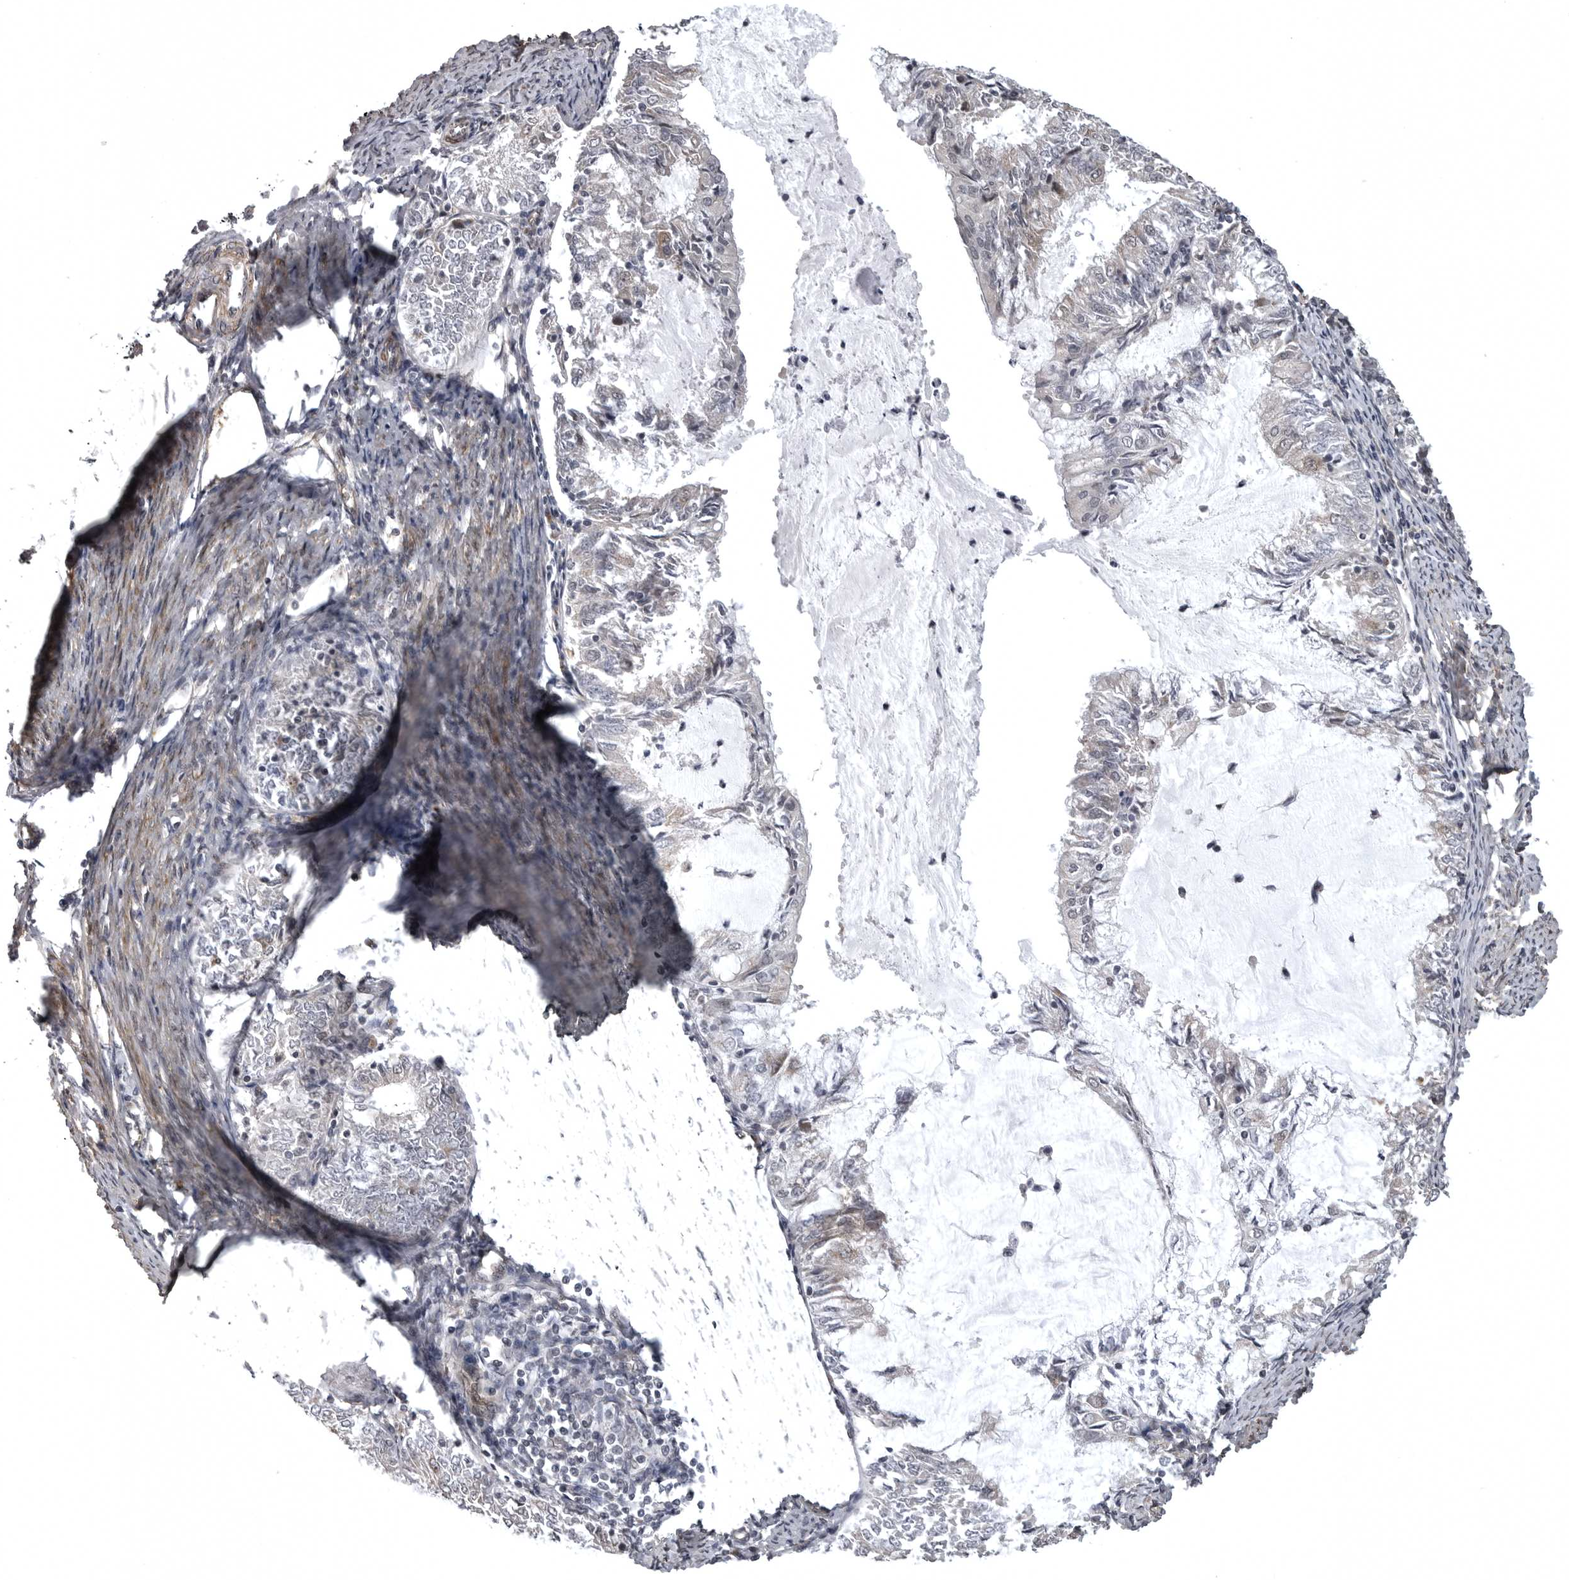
{"staining": {"intensity": "negative", "quantity": "none", "location": "none"}, "tissue": "endometrial cancer", "cell_type": "Tumor cells", "image_type": "cancer", "snomed": [{"axis": "morphology", "description": "Adenocarcinoma, NOS"}, {"axis": "topography", "description": "Endometrium"}], "caption": "Photomicrograph shows no significant protein positivity in tumor cells of endometrial cancer (adenocarcinoma).", "gene": "SNX16", "patient": {"sex": "female", "age": 57}}